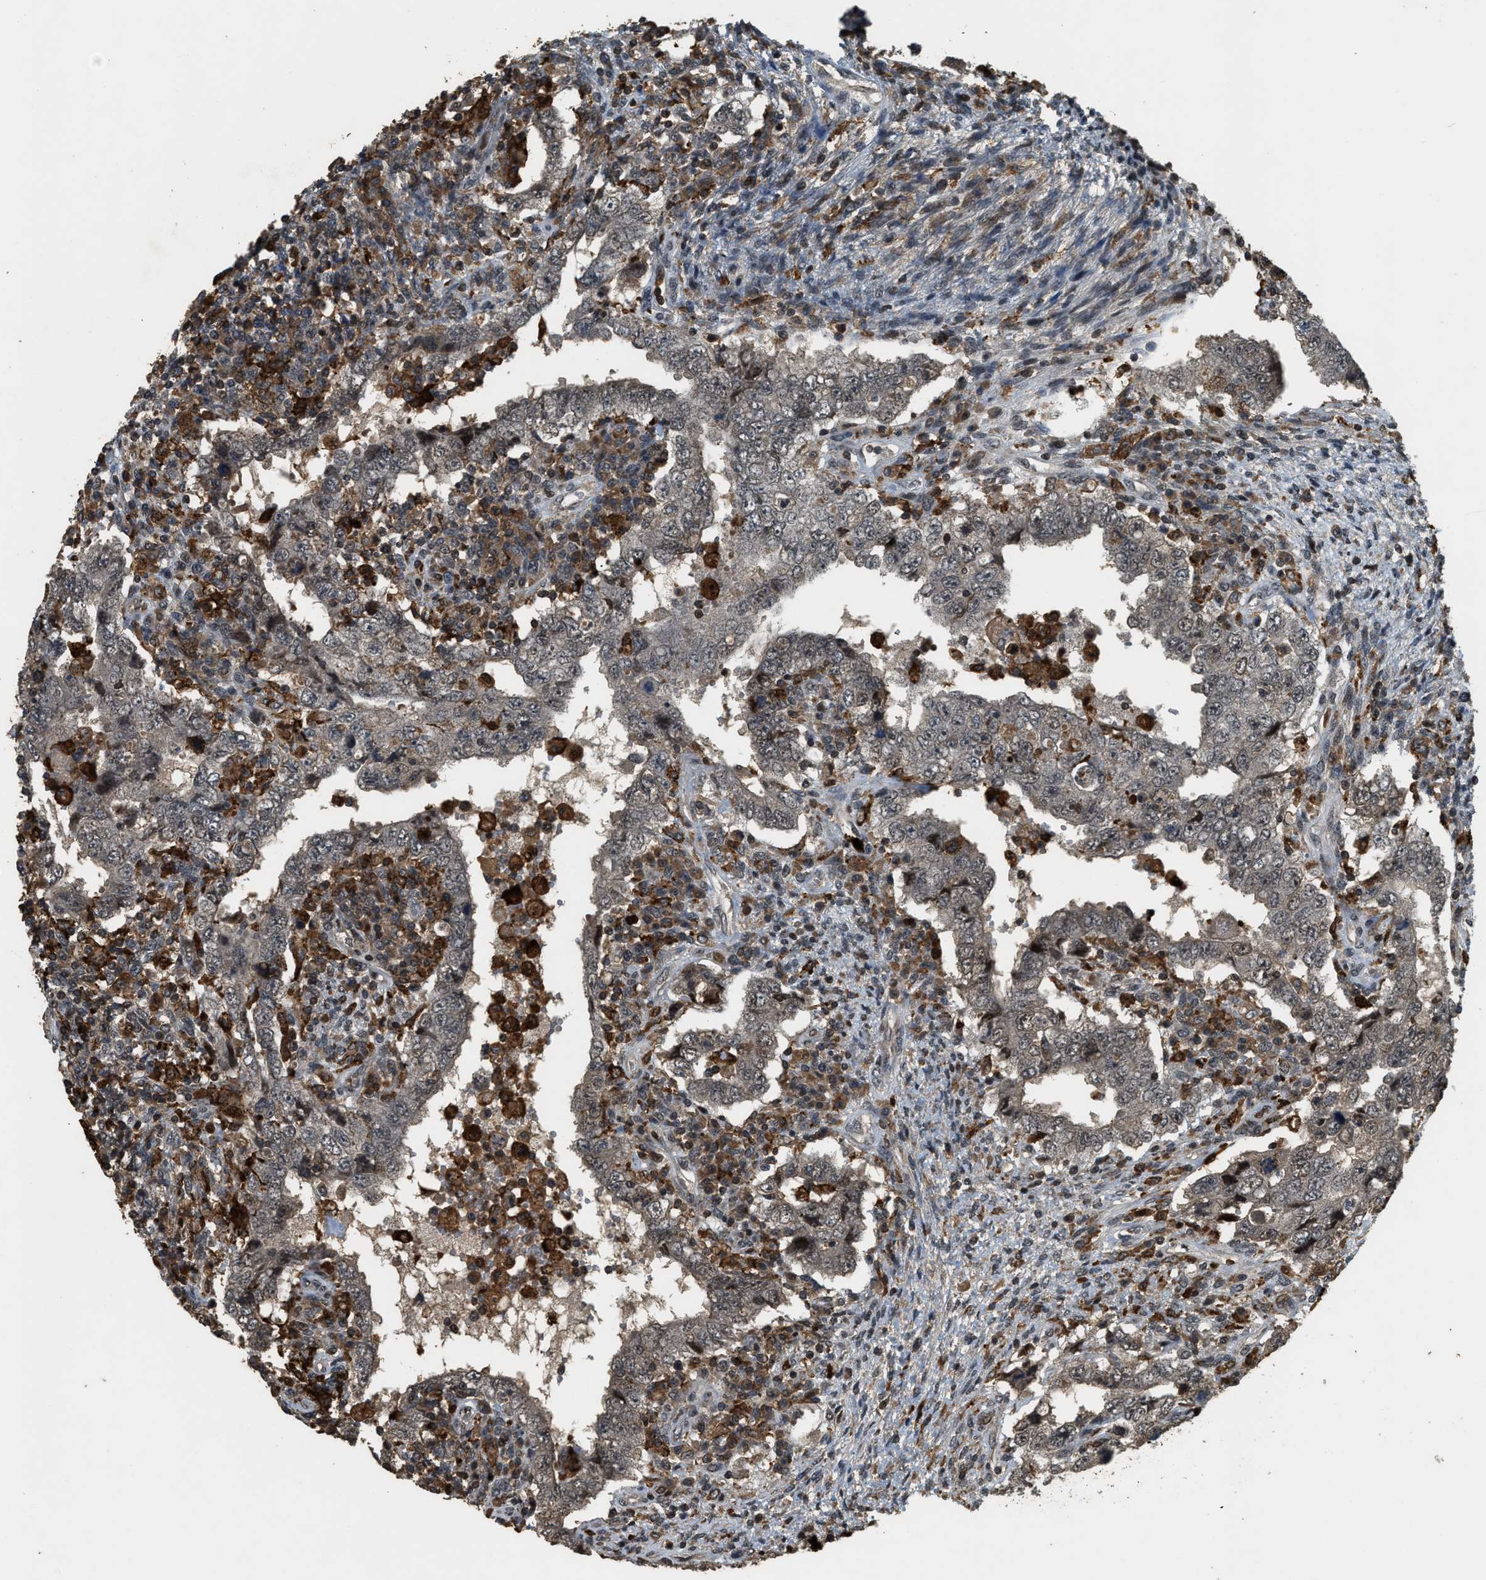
{"staining": {"intensity": "negative", "quantity": "none", "location": "none"}, "tissue": "testis cancer", "cell_type": "Tumor cells", "image_type": "cancer", "snomed": [{"axis": "morphology", "description": "Carcinoma, Embryonal, NOS"}, {"axis": "topography", "description": "Testis"}], "caption": "Tumor cells are negative for protein expression in human embryonal carcinoma (testis).", "gene": "RNF141", "patient": {"sex": "male", "age": 26}}